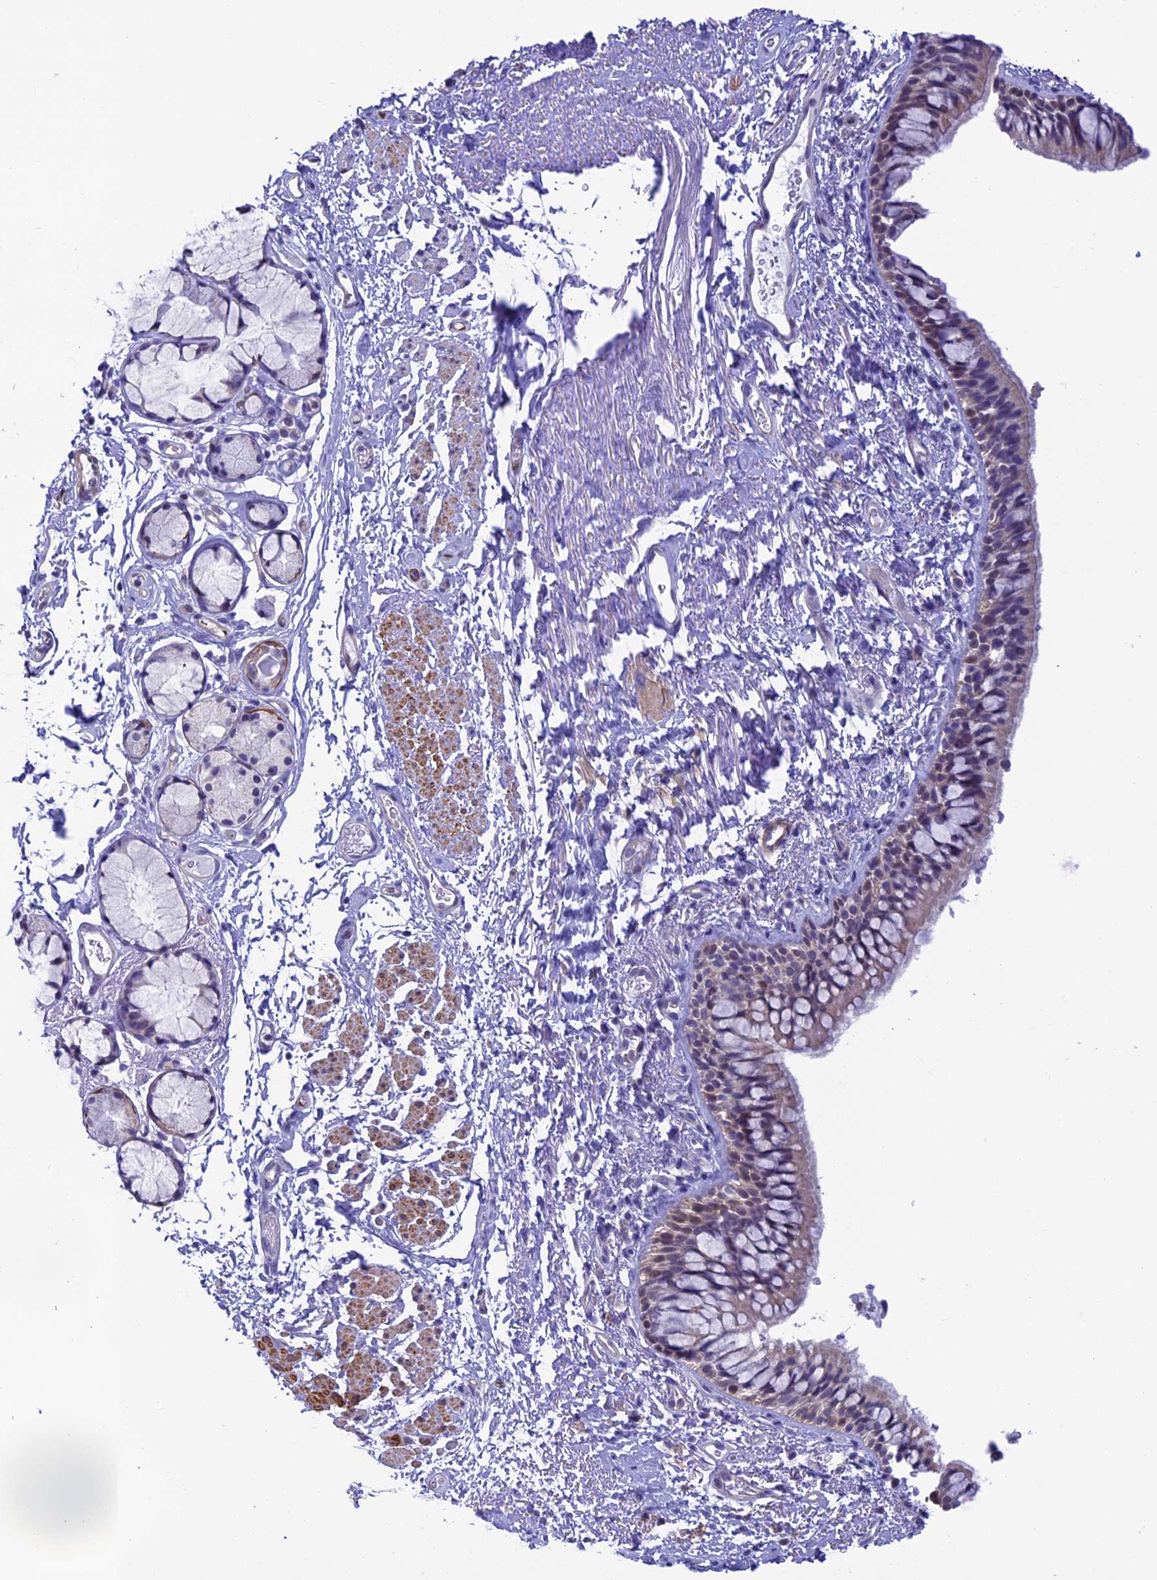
{"staining": {"intensity": "negative", "quantity": "none", "location": "none"}, "tissue": "bronchus", "cell_type": "Respiratory epithelial cells", "image_type": "normal", "snomed": [{"axis": "morphology", "description": "Normal tissue, NOS"}, {"axis": "topography", "description": "Cartilage tissue"}, {"axis": "topography", "description": "Bronchus"}], "caption": "Respiratory epithelial cells are negative for protein expression in unremarkable human bronchus. Nuclei are stained in blue.", "gene": "IGSF6", "patient": {"sex": "female", "age": 73}}